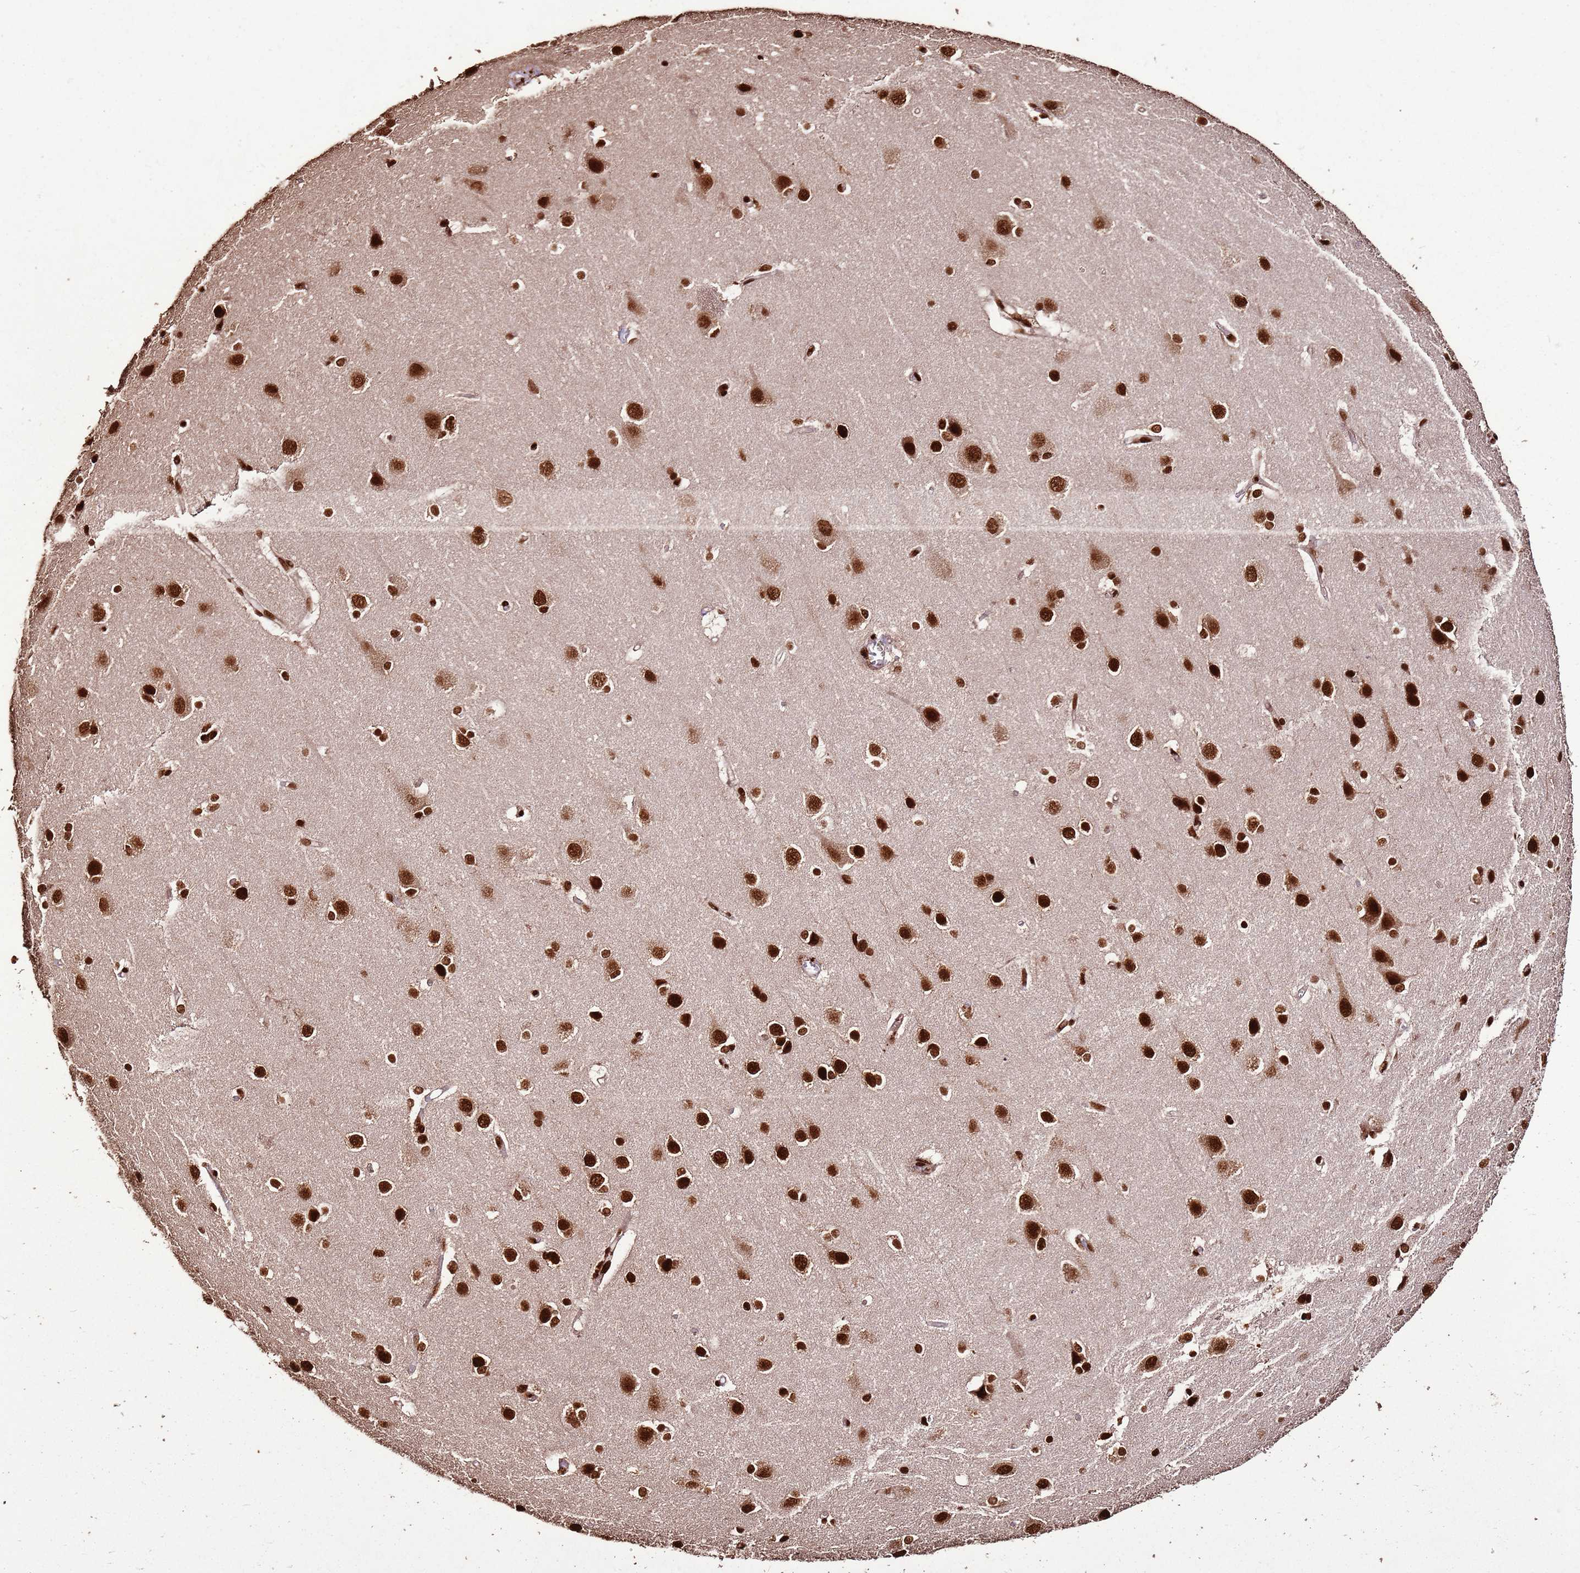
{"staining": {"intensity": "strong", "quantity": ">75%", "location": "nuclear"}, "tissue": "cerebral cortex", "cell_type": "Endothelial cells", "image_type": "normal", "snomed": [{"axis": "morphology", "description": "Normal tissue, NOS"}, {"axis": "topography", "description": "Cerebral cortex"}], "caption": "High-magnification brightfield microscopy of normal cerebral cortex stained with DAB (brown) and counterstained with hematoxylin (blue). endothelial cells exhibit strong nuclear positivity is identified in about>75% of cells. (IHC, brightfield microscopy, high magnification).", "gene": "HNRNPAB", "patient": {"sex": "male", "age": 37}}